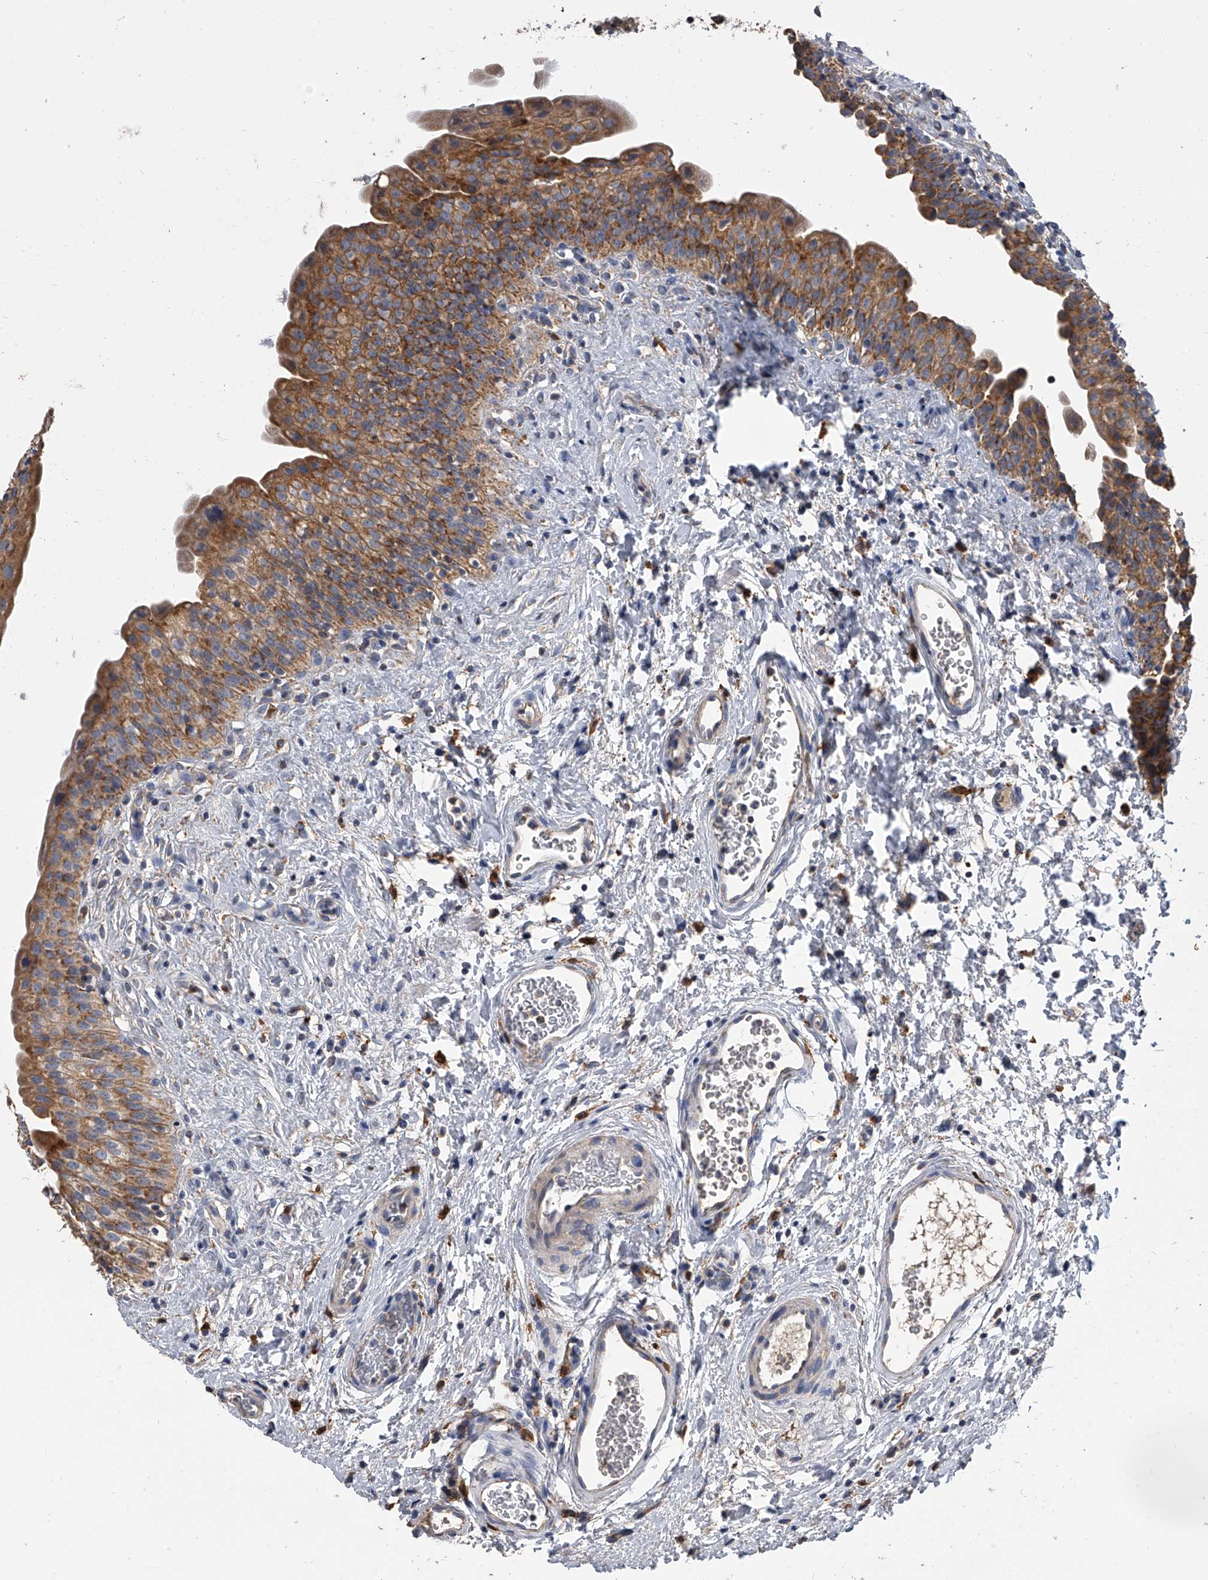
{"staining": {"intensity": "strong", "quantity": ">75%", "location": "cytoplasmic/membranous"}, "tissue": "urinary bladder", "cell_type": "Urothelial cells", "image_type": "normal", "snomed": [{"axis": "morphology", "description": "Normal tissue, NOS"}, {"axis": "topography", "description": "Urinary bladder"}], "caption": "Immunohistochemical staining of unremarkable urinary bladder exhibits strong cytoplasmic/membranous protein expression in approximately >75% of urothelial cells. (IHC, brightfield microscopy, high magnification).", "gene": "MRPL28", "patient": {"sex": "male", "age": 51}}